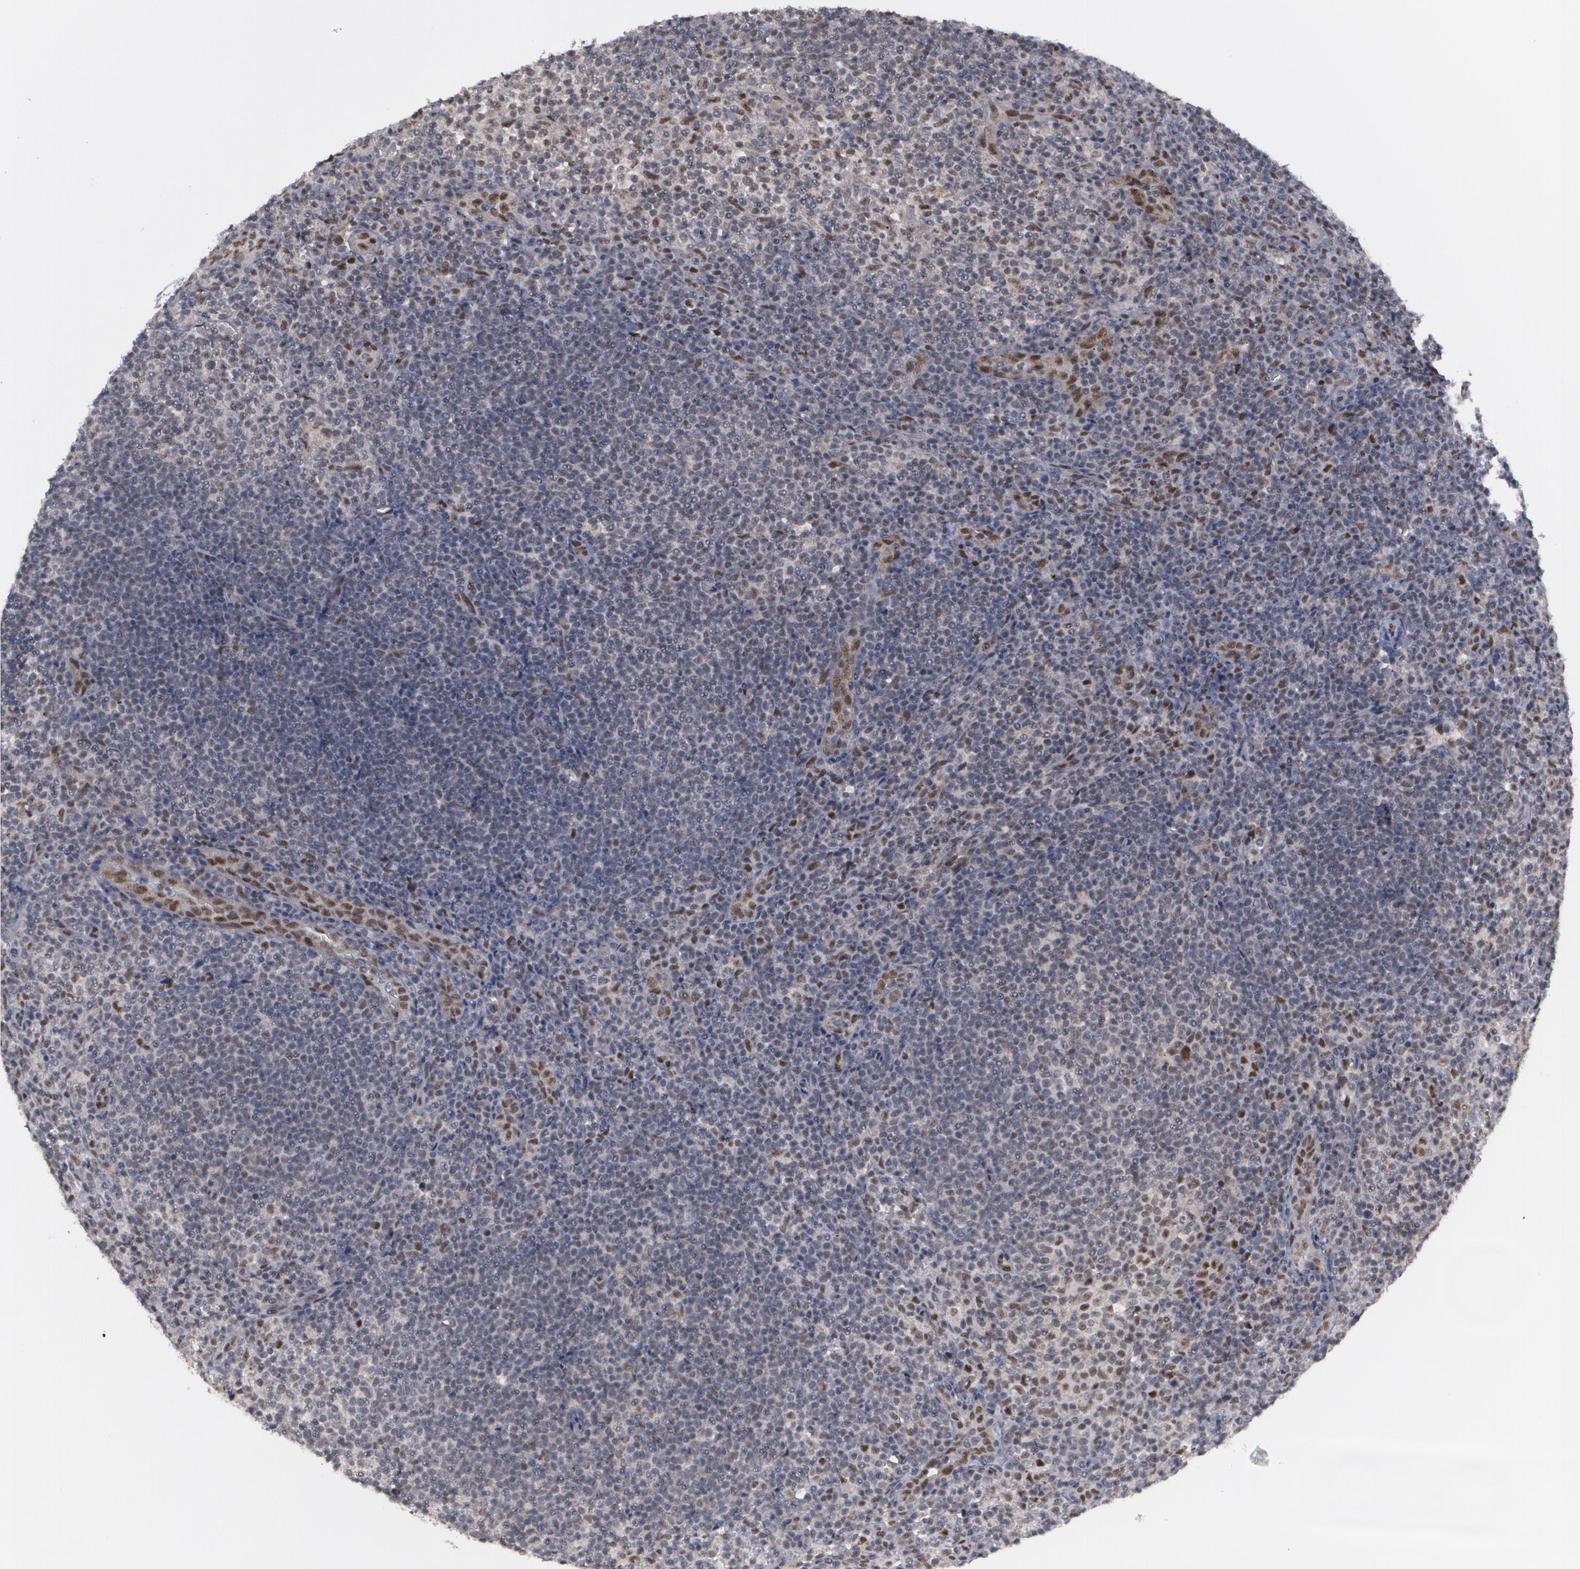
{"staining": {"intensity": "moderate", "quantity": "25%-75%", "location": "nuclear"}, "tissue": "lymphoma", "cell_type": "Tumor cells", "image_type": "cancer", "snomed": [{"axis": "morphology", "description": "Malignant lymphoma, non-Hodgkin's type, Low grade"}, {"axis": "topography", "description": "Lymph node"}], "caption": "Immunohistochemical staining of lymphoma displays moderate nuclear protein positivity in about 25%-75% of tumor cells. (DAB = brown stain, brightfield microscopy at high magnification).", "gene": "INTS6", "patient": {"sex": "female", "age": 76}}